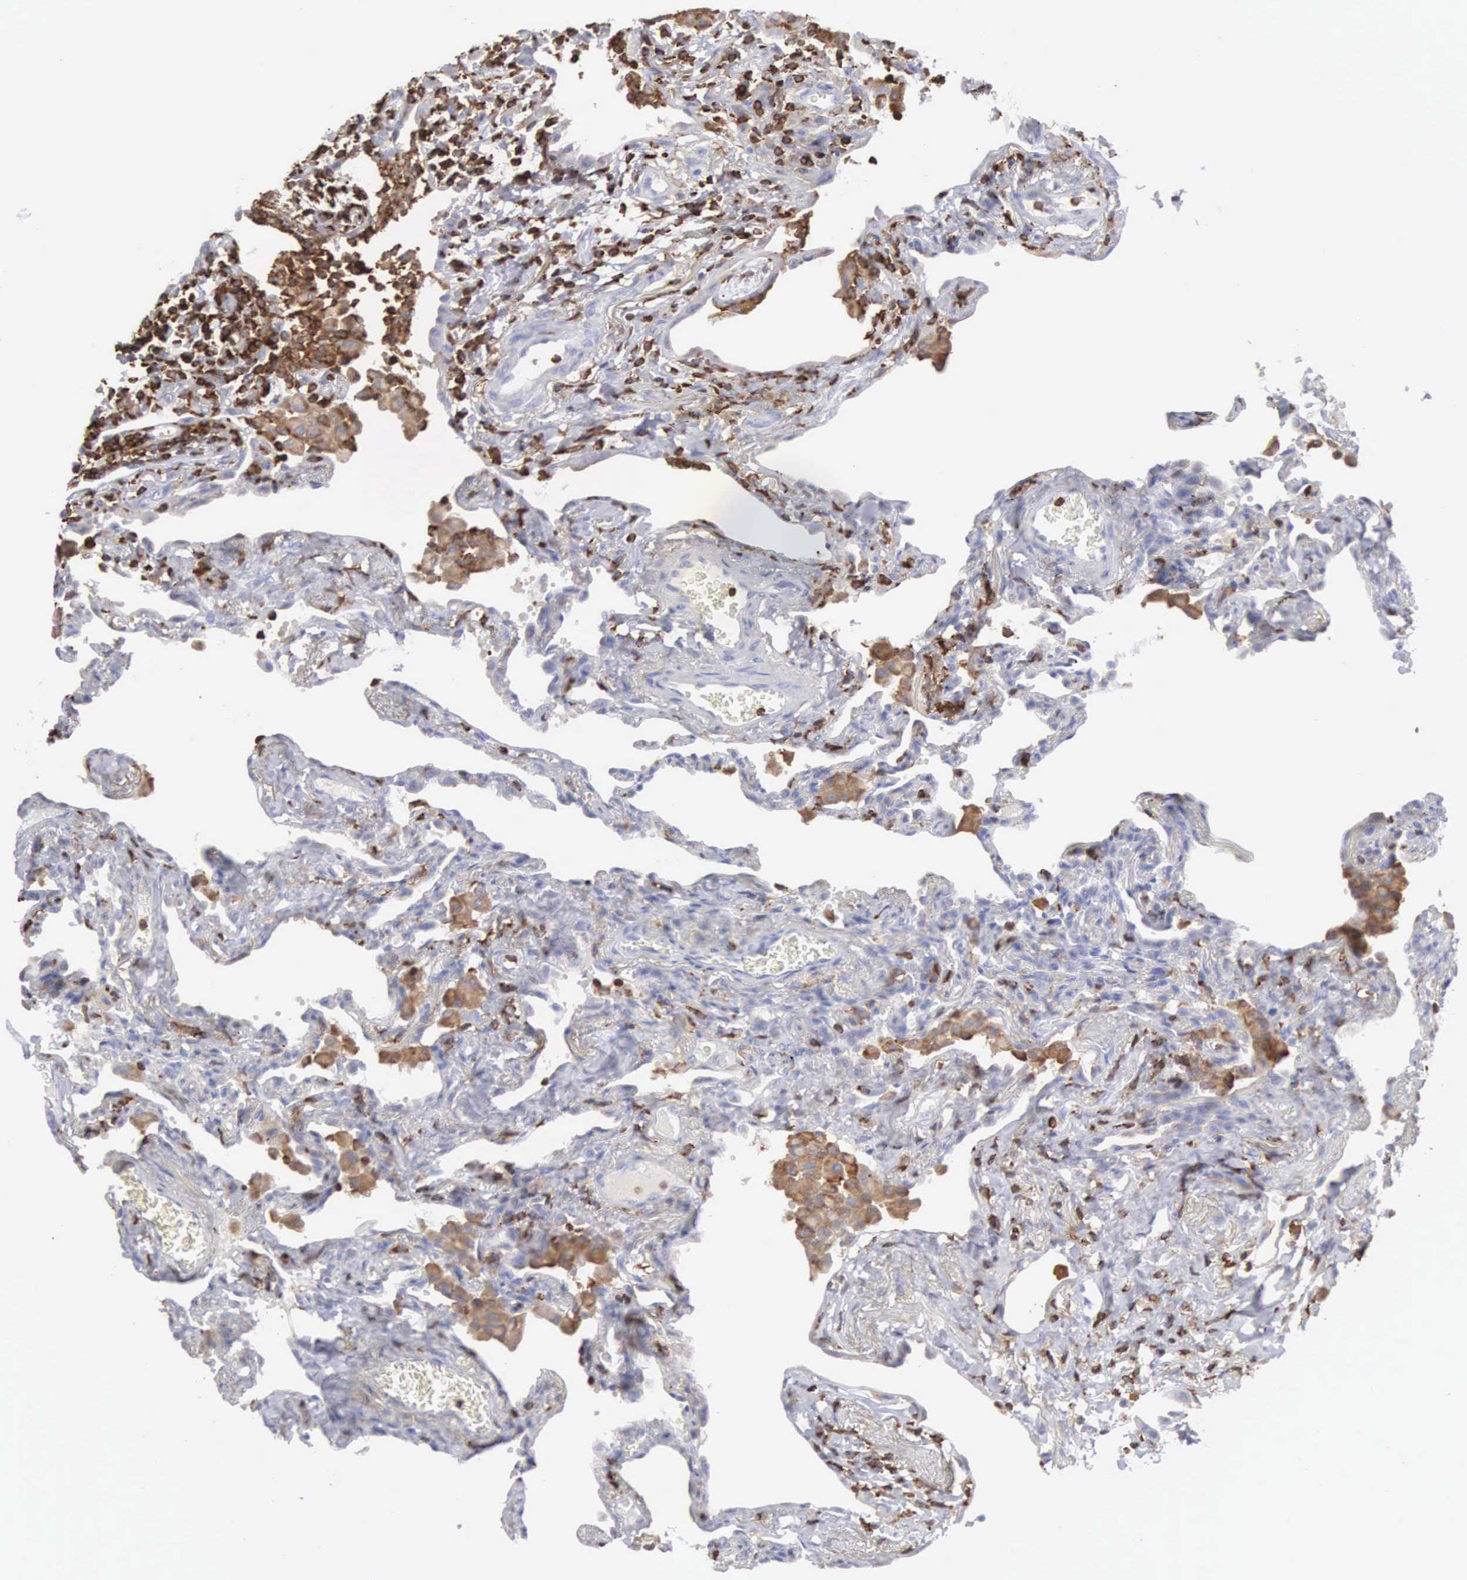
{"staining": {"intensity": "negative", "quantity": "none", "location": "none"}, "tissue": "lung", "cell_type": "Alveolar cells", "image_type": "normal", "snomed": [{"axis": "morphology", "description": "Normal tissue, NOS"}, {"axis": "topography", "description": "Lung"}], "caption": "Alveolar cells show no significant staining in unremarkable lung. Brightfield microscopy of immunohistochemistry (IHC) stained with DAB (3,3'-diaminobenzidine) (brown) and hematoxylin (blue), captured at high magnification.", "gene": "ENSG00000285304", "patient": {"sex": "male", "age": 73}}